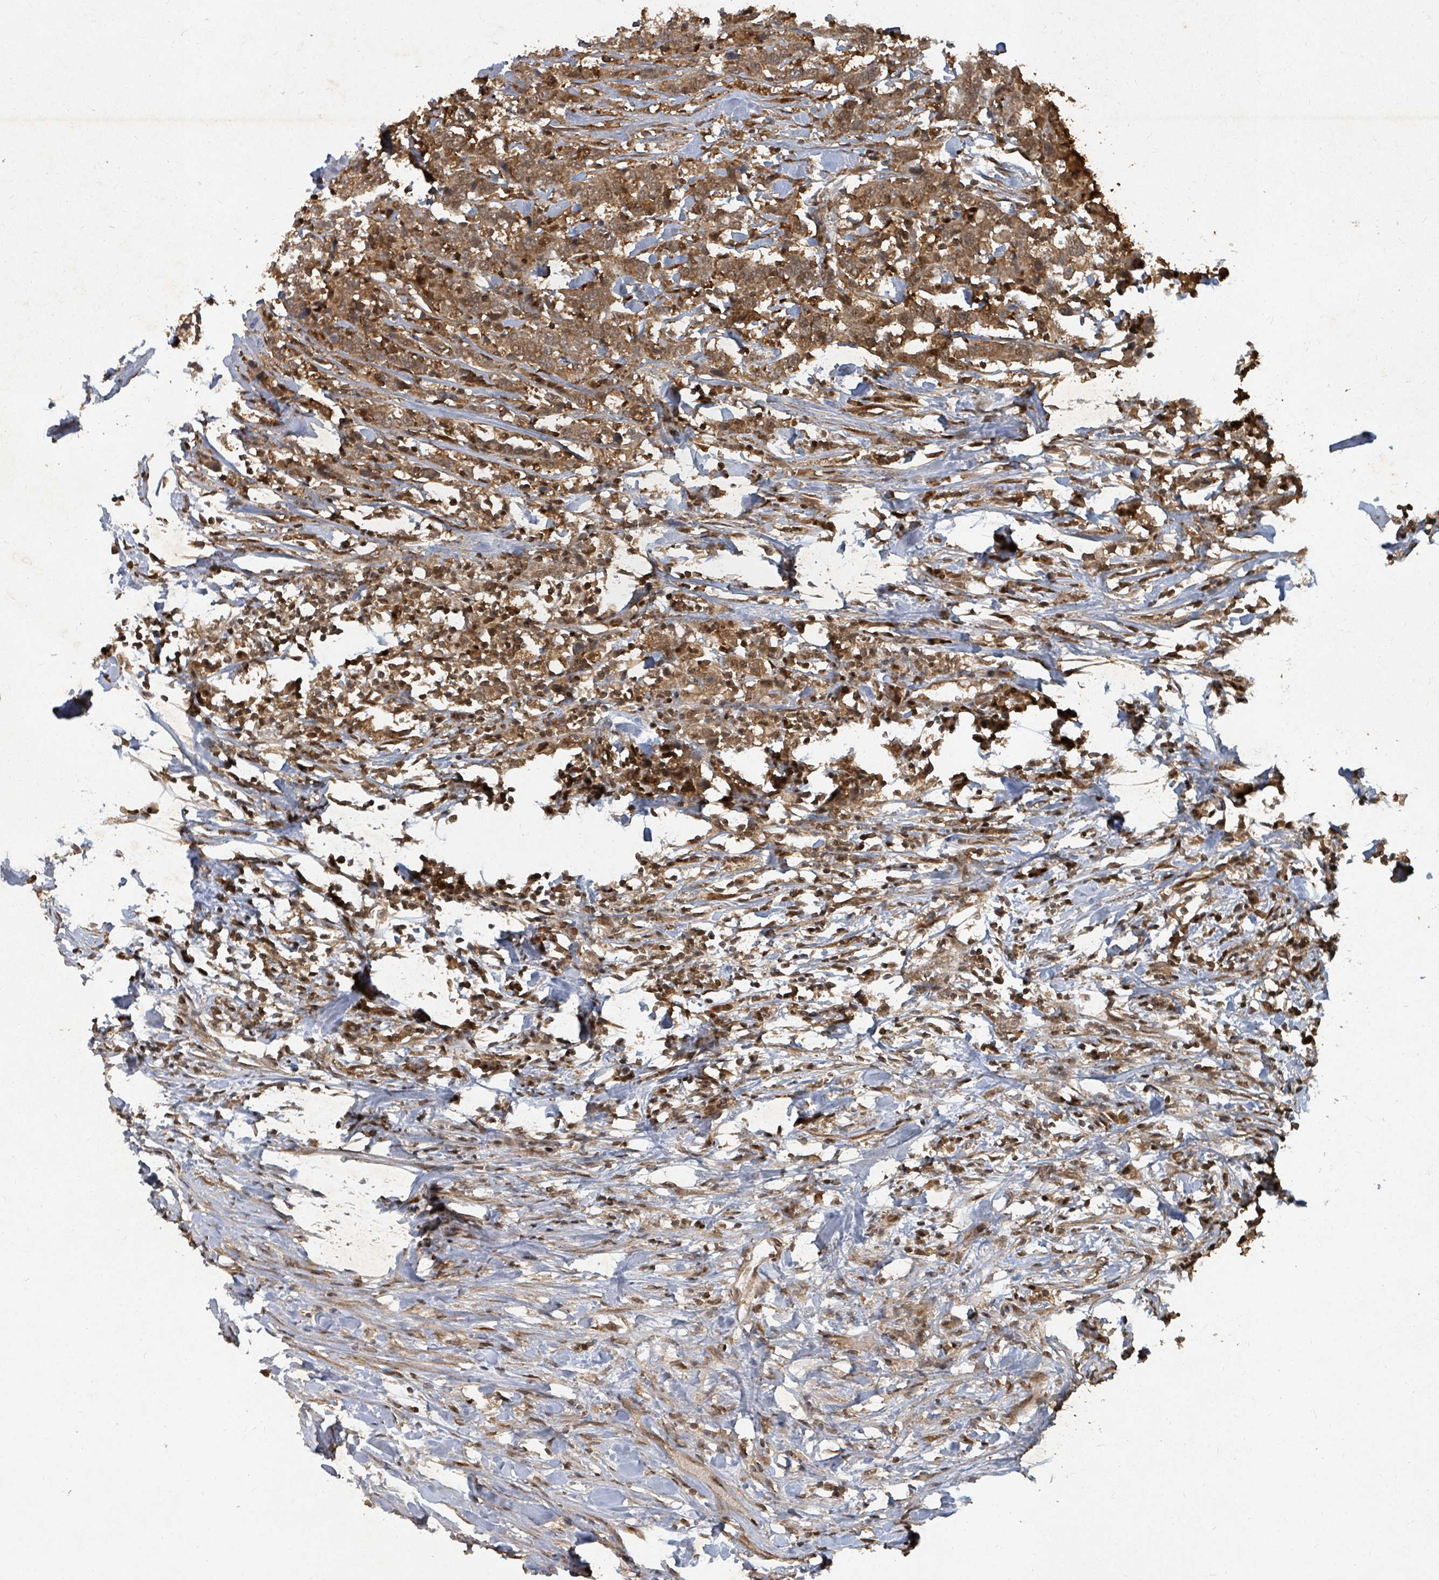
{"staining": {"intensity": "moderate", "quantity": ">75%", "location": "cytoplasmic/membranous,nuclear"}, "tissue": "urothelial cancer", "cell_type": "Tumor cells", "image_type": "cancer", "snomed": [{"axis": "morphology", "description": "Urothelial carcinoma, High grade"}, {"axis": "topography", "description": "Urinary bladder"}], "caption": "The image displays staining of urothelial cancer, revealing moderate cytoplasmic/membranous and nuclear protein staining (brown color) within tumor cells.", "gene": "KDM4E", "patient": {"sex": "male", "age": 61}}